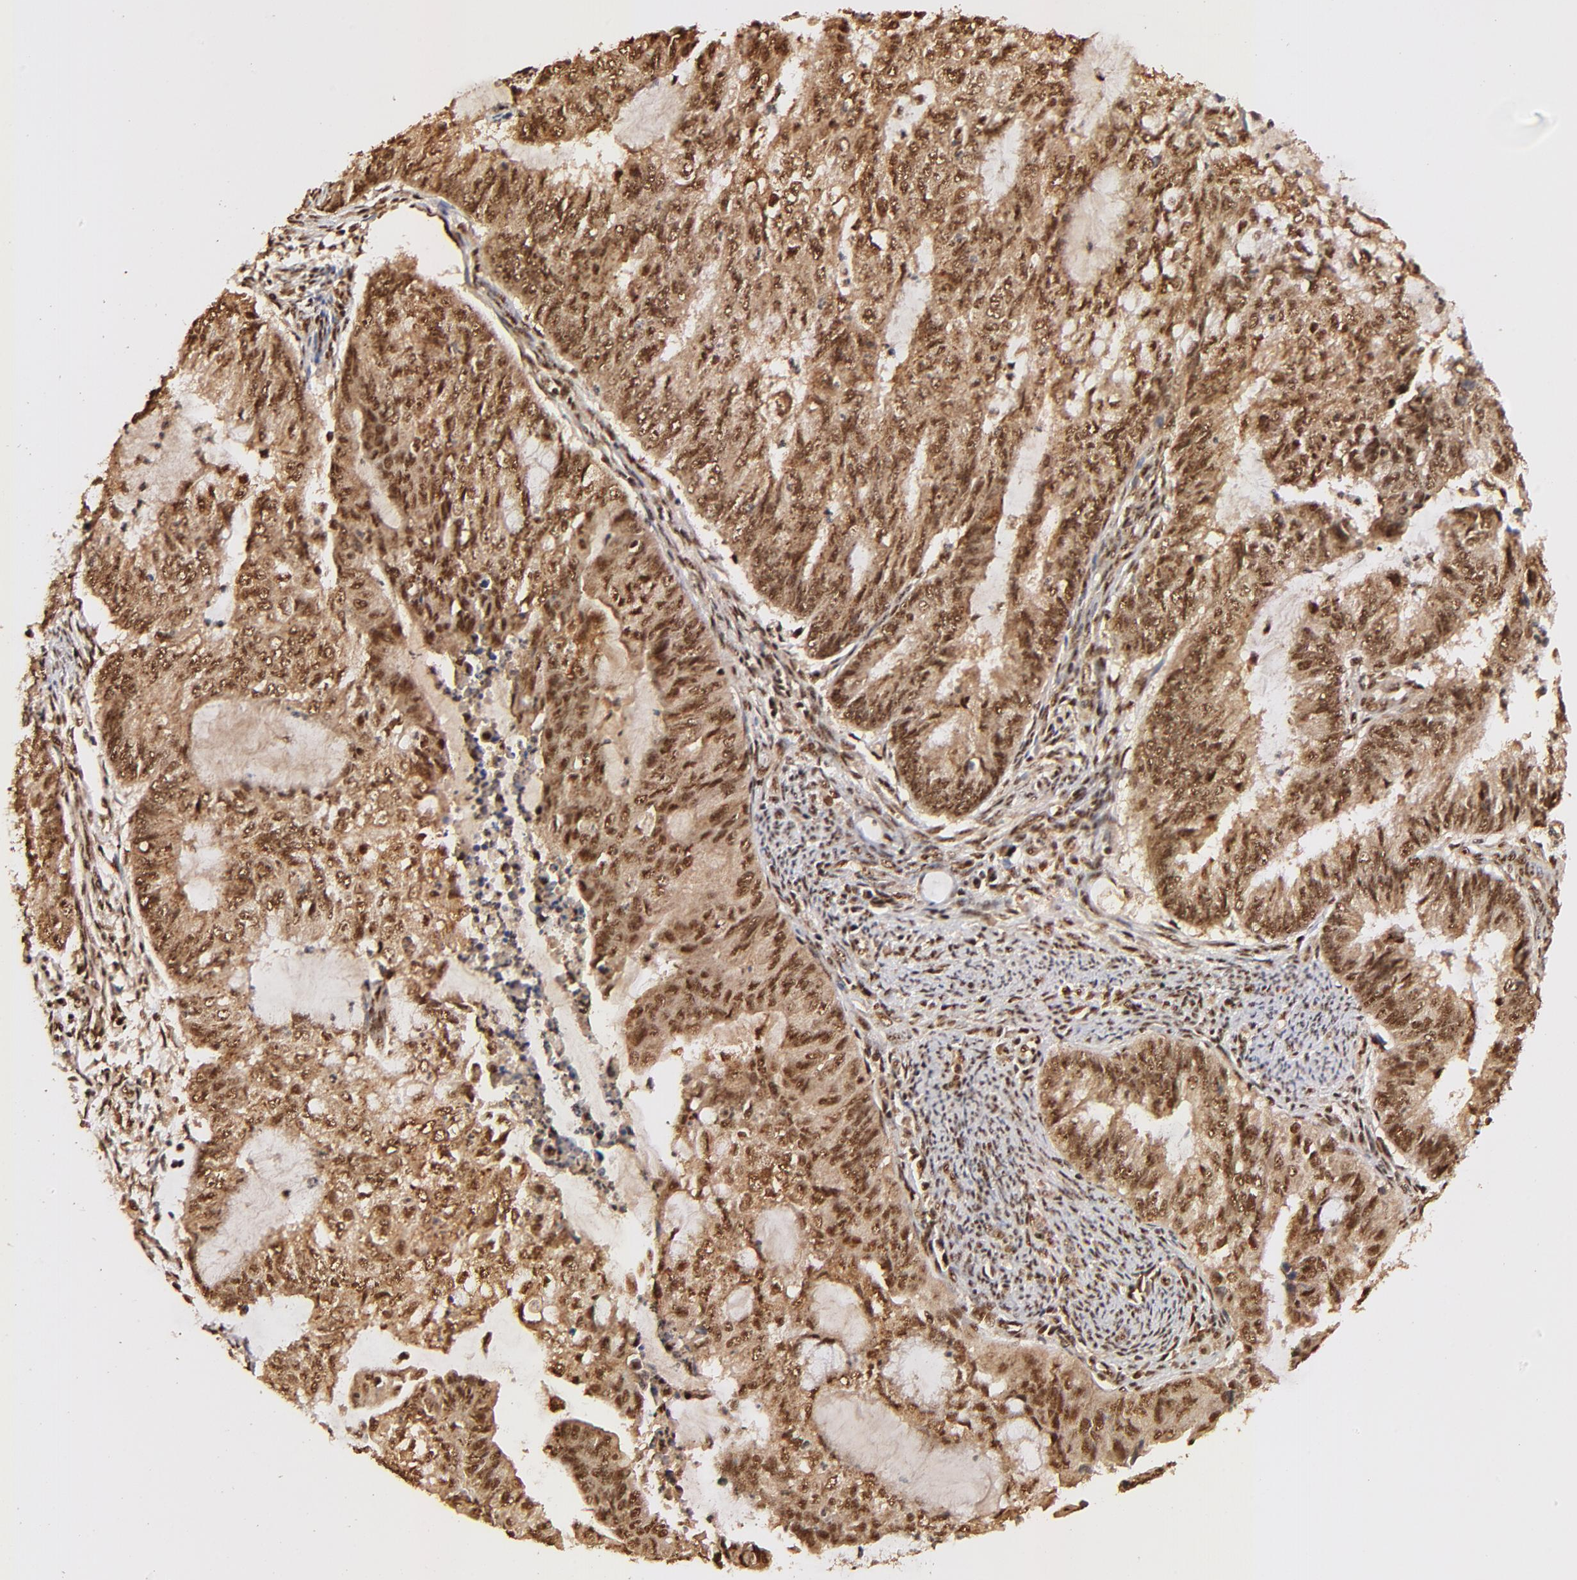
{"staining": {"intensity": "strong", "quantity": ">75%", "location": "cytoplasmic/membranous,nuclear"}, "tissue": "endometrial cancer", "cell_type": "Tumor cells", "image_type": "cancer", "snomed": [{"axis": "morphology", "description": "Adenocarcinoma, NOS"}, {"axis": "topography", "description": "Endometrium"}], "caption": "Immunohistochemistry photomicrograph of endometrial cancer (adenocarcinoma) stained for a protein (brown), which reveals high levels of strong cytoplasmic/membranous and nuclear staining in about >75% of tumor cells.", "gene": "MED12", "patient": {"sex": "female", "age": 75}}